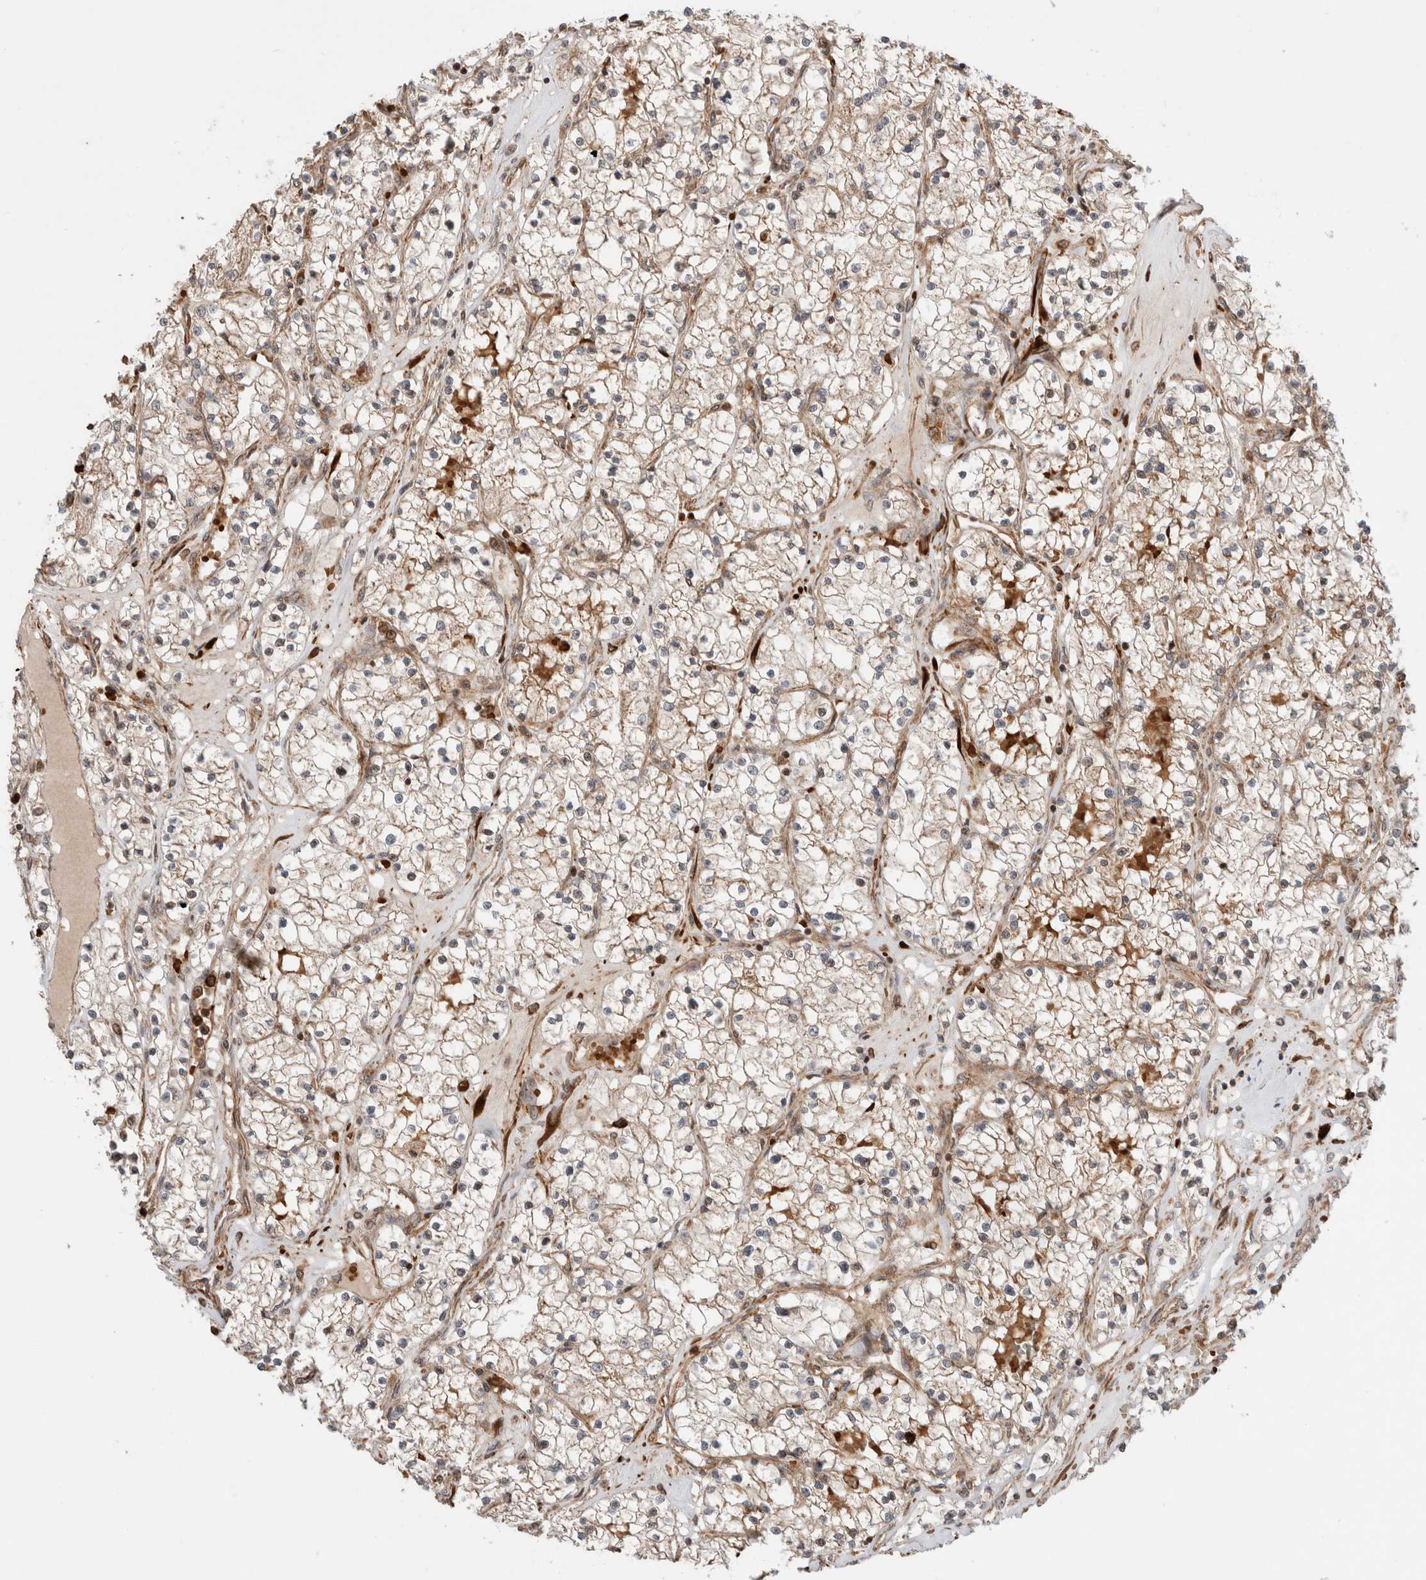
{"staining": {"intensity": "weak", "quantity": ">75%", "location": "cytoplasmic/membranous"}, "tissue": "renal cancer", "cell_type": "Tumor cells", "image_type": "cancer", "snomed": [{"axis": "morphology", "description": "Normal tissue, NOS"}, {"axis": "morphology", "description": "Adenocarcinoma, NOS"}, {"axis": "topography", "description": "Kidney"}], "caption": "DAB (3,3'-diaminobenzidine) immunohistochemical staining of renal cancer (adenocarcinoma) demonstrates weak cytoplasmic/membranous protein positivity in approximately >75% of tumor cells.", "gene": "ZNF649", "patient": {"sex": "male", "age": 68}}